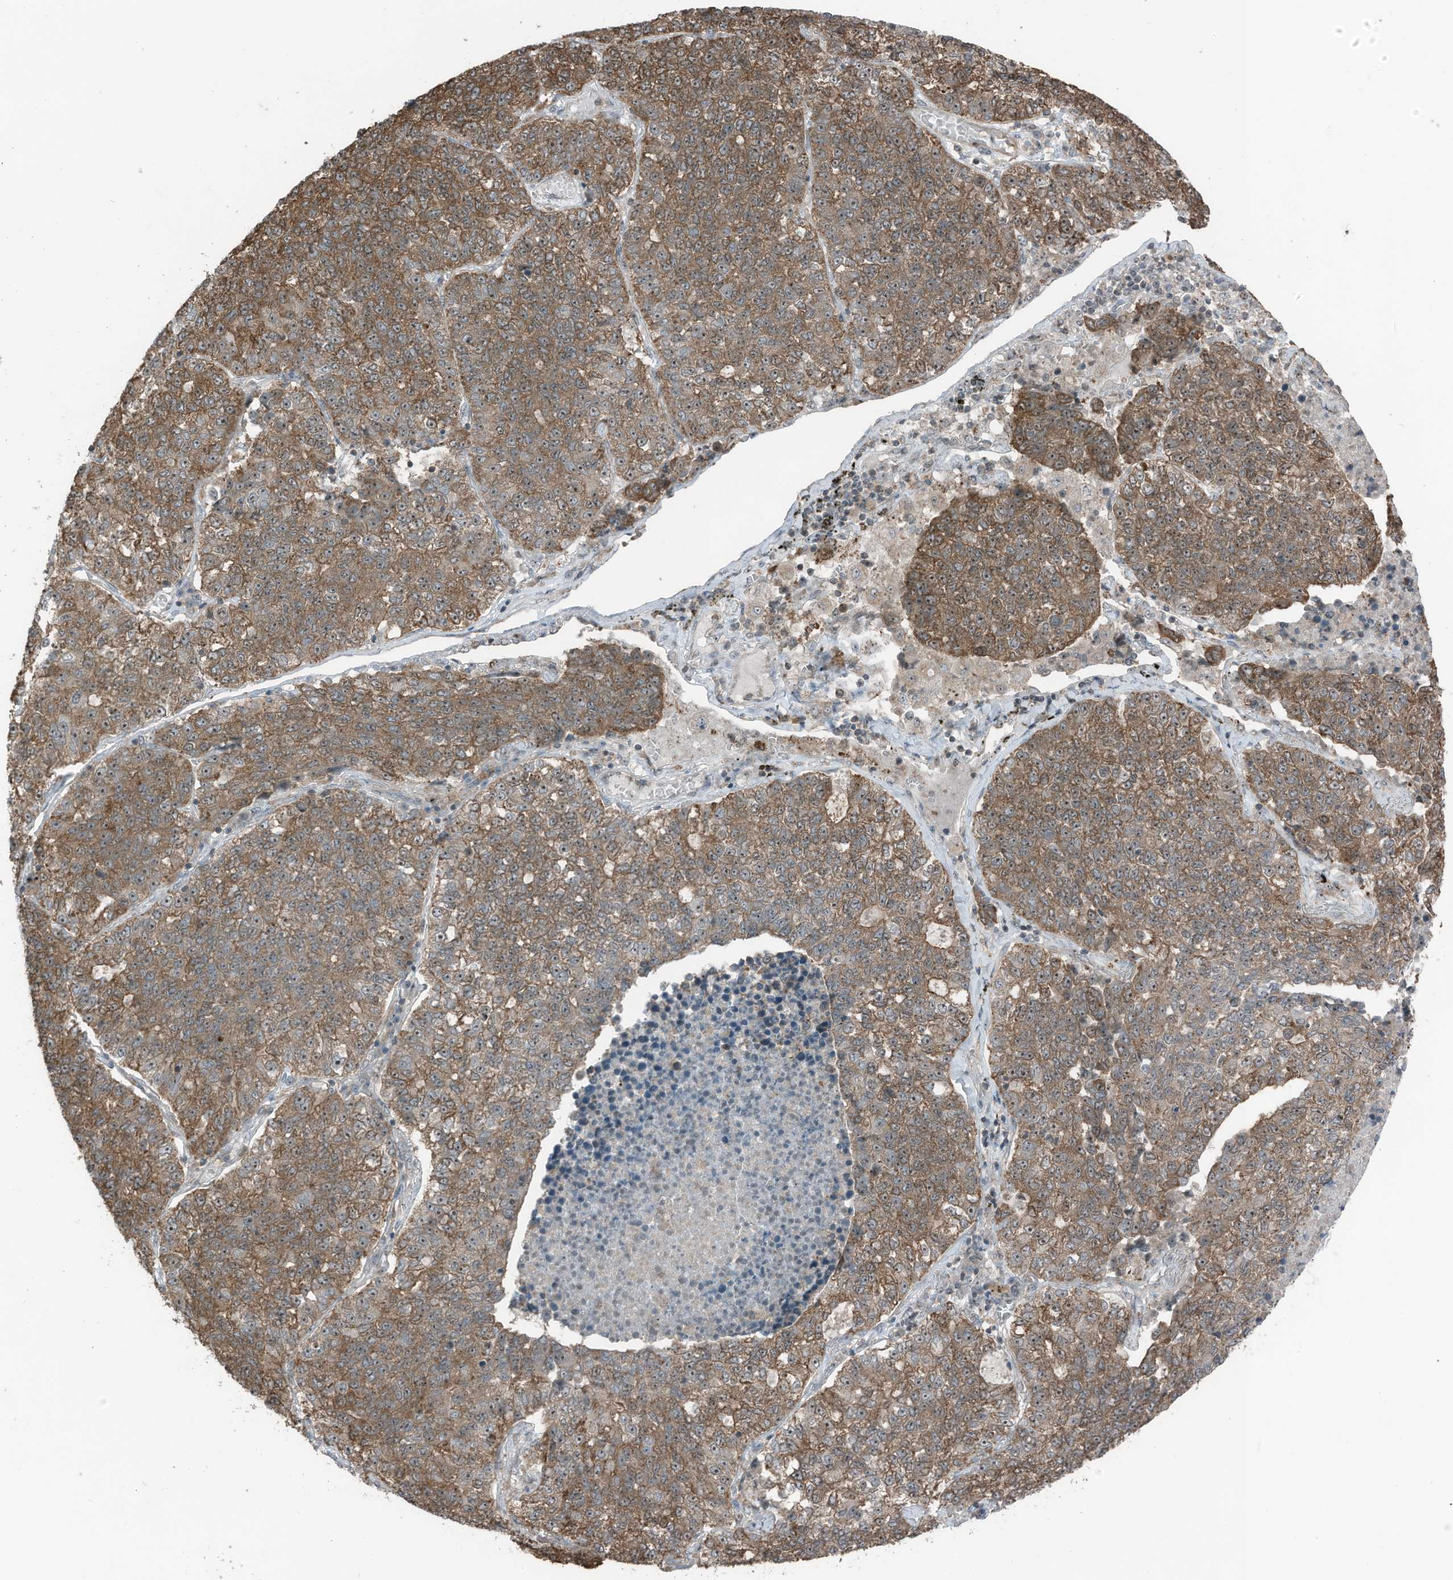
{"staining": {"intensity": "moderate", "quantity": ">75%", "location": "cytoplasmic/membranous,nuclear"}, "tissue": "lung cancer", "cell_type": "Tumor cells", "image_type": "cancer", "snomed": [{"axis": "morphology", "description": "Adenocarcinoma, NOS"}, {"axis": "topography", "description": "Lung"}], "caption": "DAB immunohistochemical staining of lung cancer displays moderate cytoplasmic/membranous and nuclear protein expression in approximately >75% of tumor cells.", "gene": "UTP3", "patient": {"sex": "male", "age": 49}}